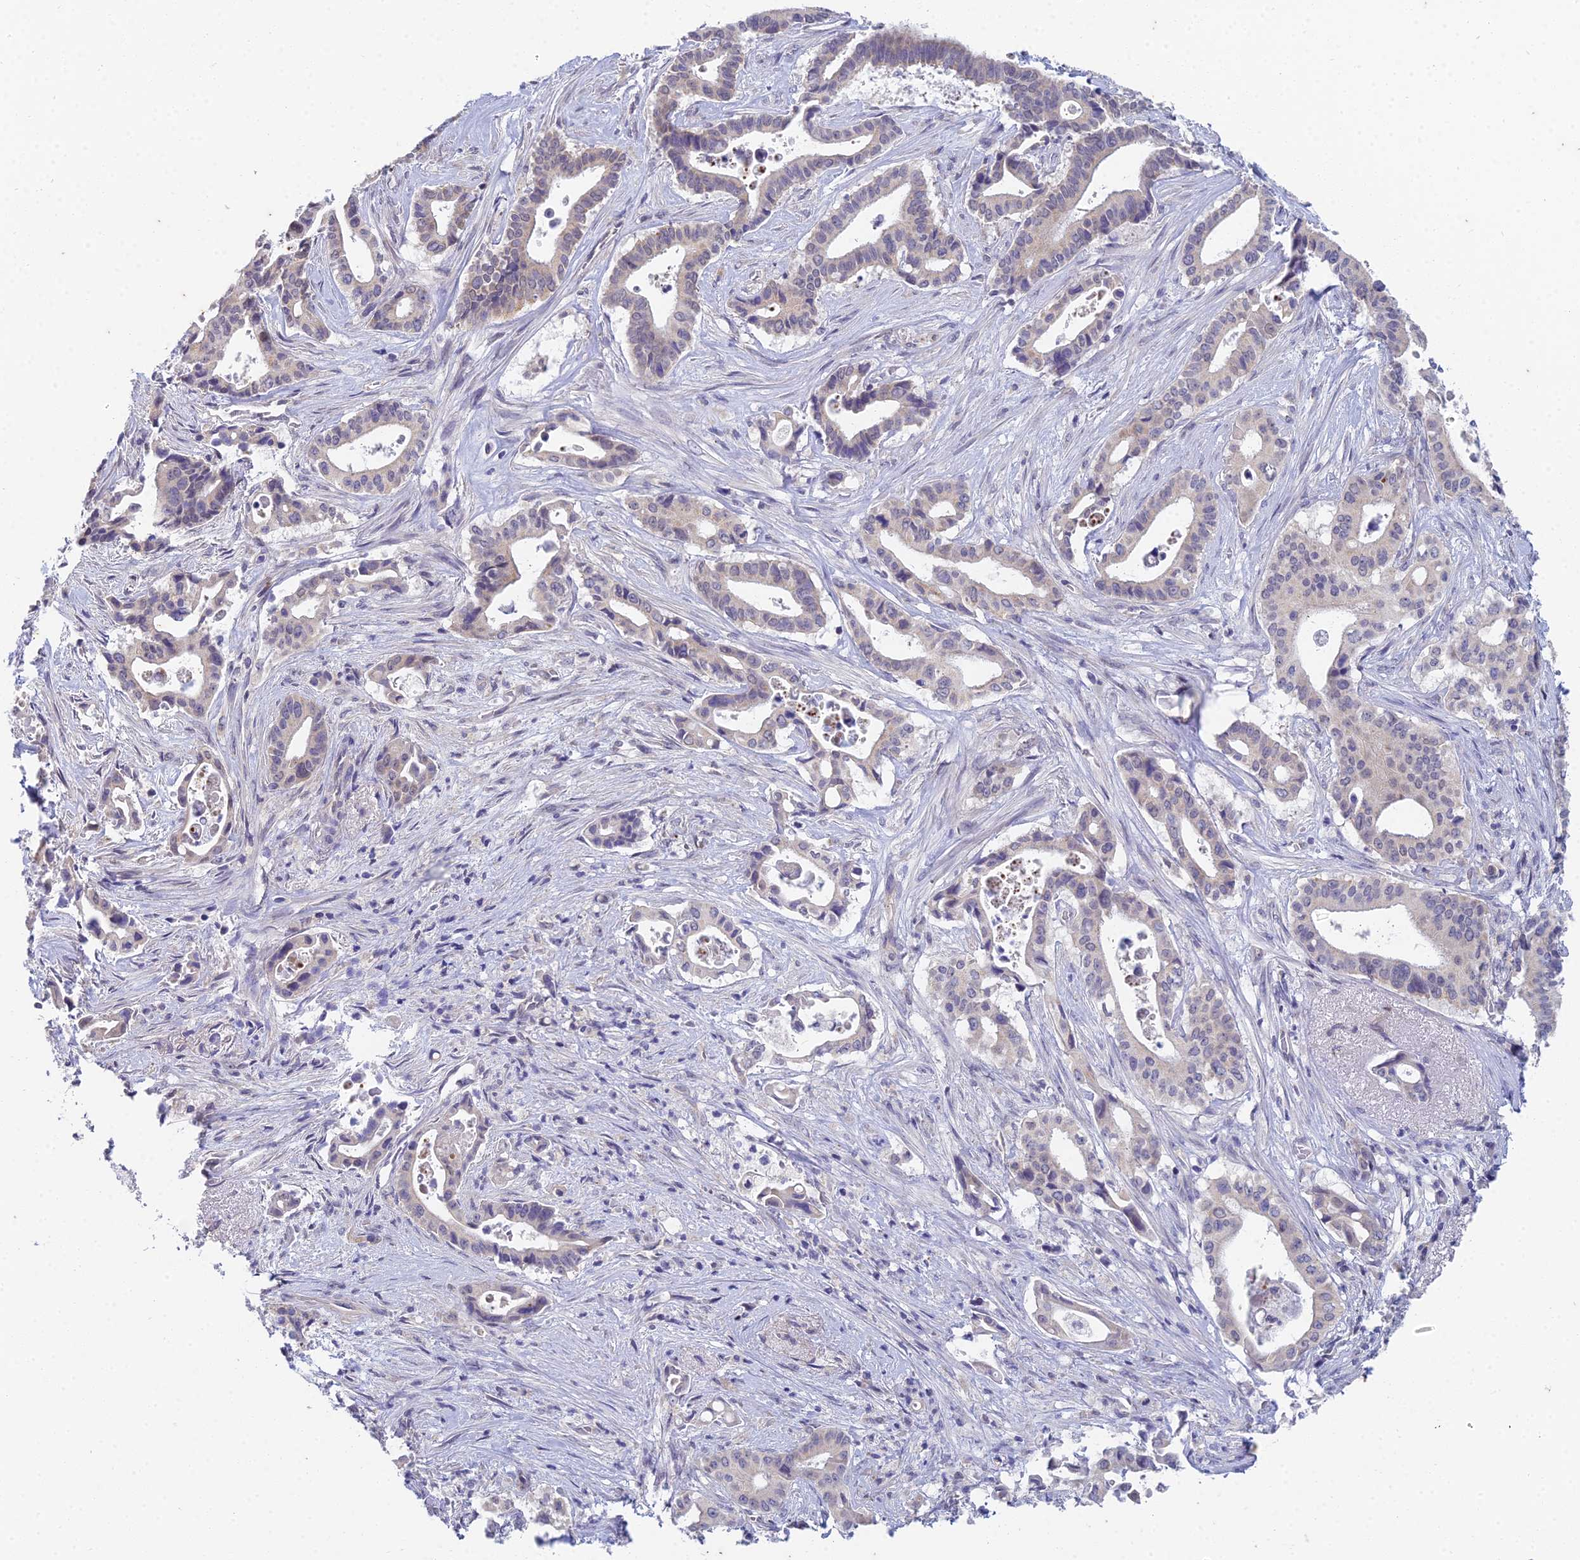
{"staining": {"intensity": "weak", "quantity": "<25%", "location": "cytoplasmic/membranous,nuclear"}, "tissue": "pancreatic cancer", "cell_type": "Tumor cells", "image_type": "cancer", "snomed": [{"axis": "morphology", "description": "Adenocarcinoma, NOS"}, {"axis": "topography", "description": "Pancreas"}], "caption": "A high-resolution image shows immunohistochemistry staining of pancreatic cancer, which reveals no significant staining in tumor cells.", "gene": "EEF2KMT", "patient": {"sex": "female", "age": 77}}